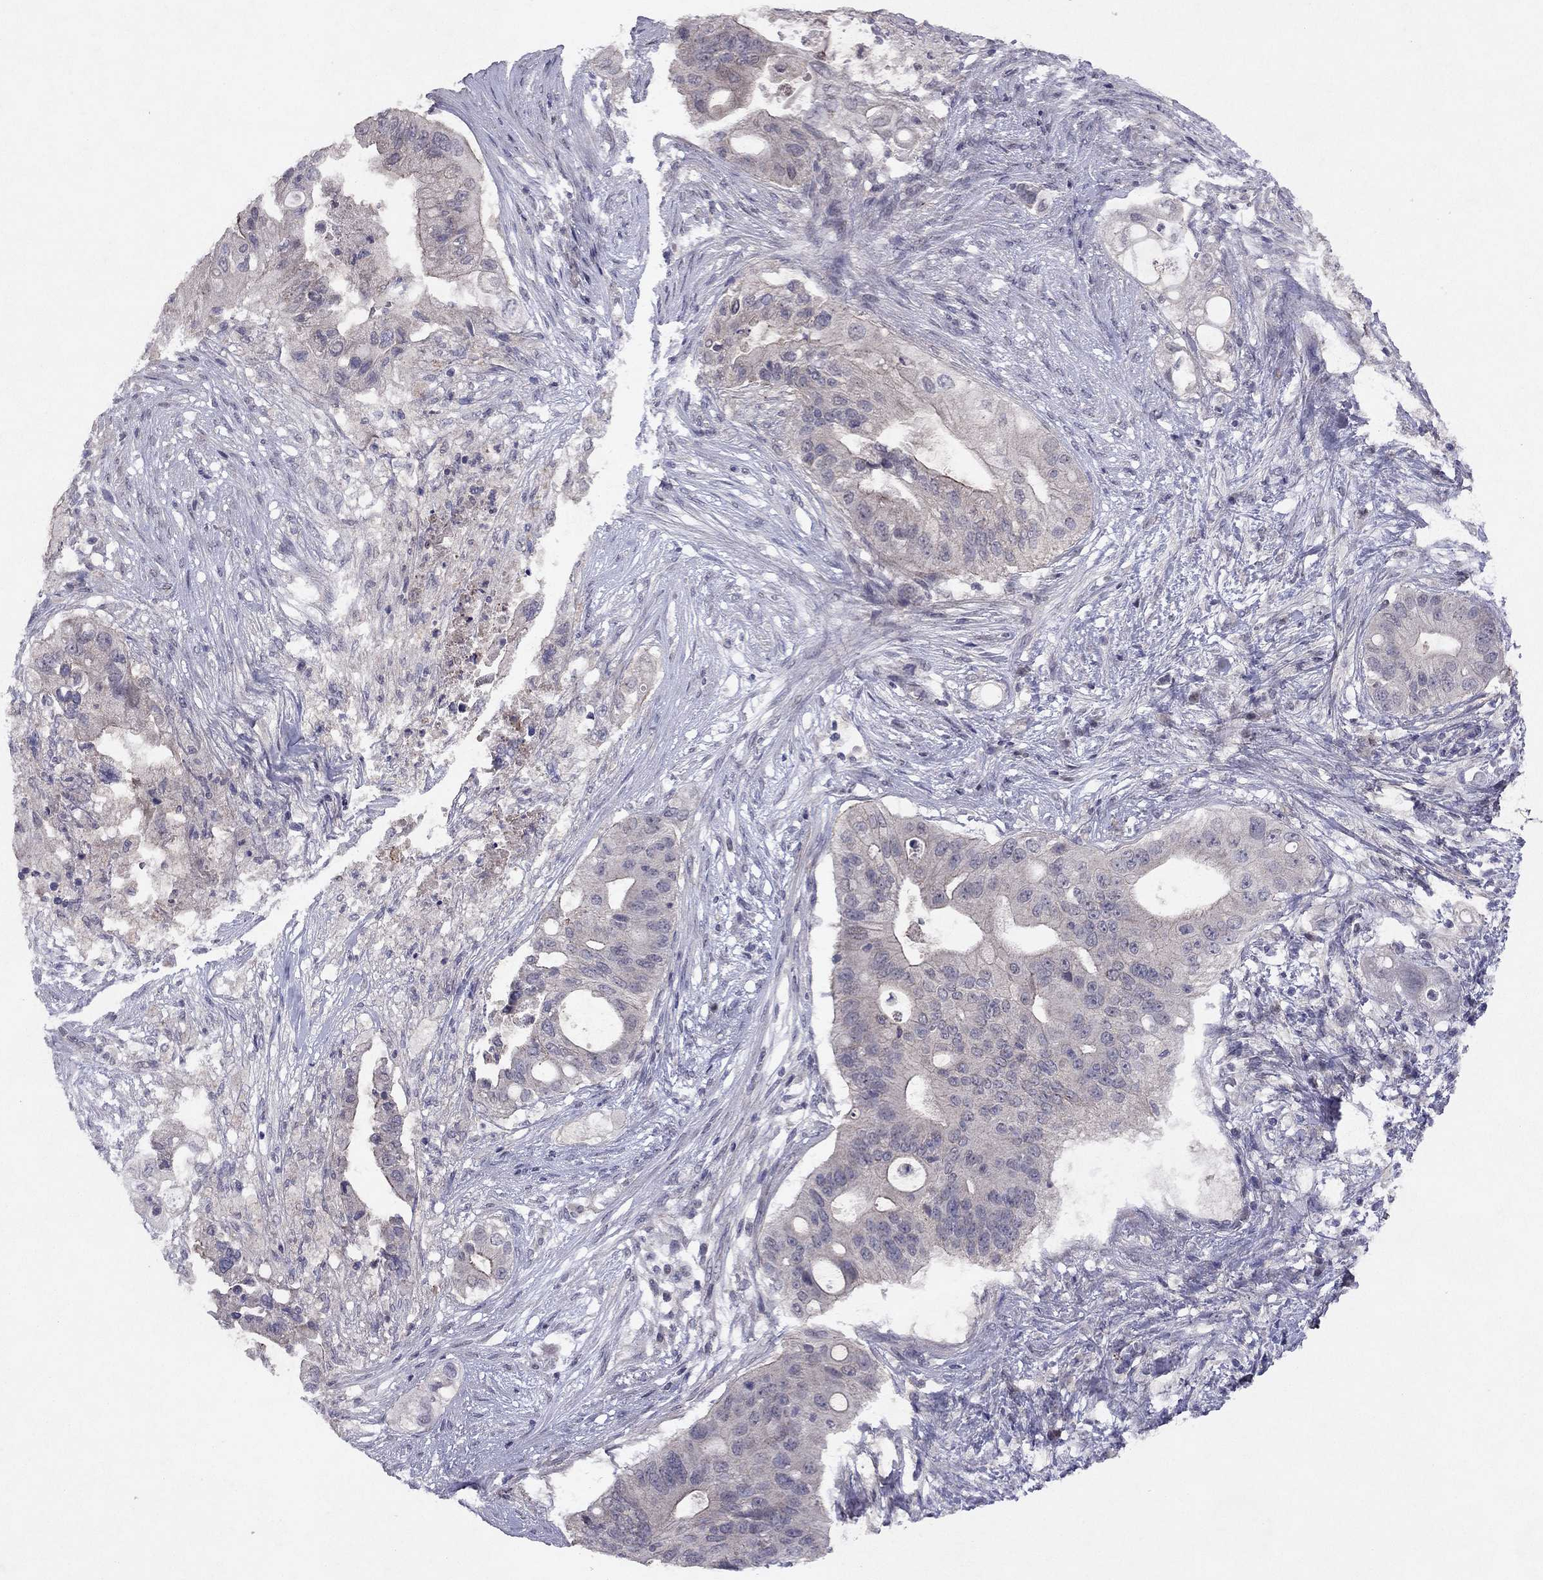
{"staining": {"intensity": "negative", "quantity": "none", "location": "none"}, "tissue": "pancreatic cancer", "cell_type": "Tumor cells", "image_type": "cancer", "snomed": [{"axis": "morphology", "description": "Adenocarcinoma, NOS"}, {"axis": "topography", "description": "Pancreas"}], "caption": "High magnification brightfield microscopy of pancreatic cancer stained with DAB (3,3'-diaminobenzidine) (brown) and counterstained with hematoxylin (blue): tumor cells show no significant positivity.", "gene": "ESR2", "patient": {"sex": "female", "age": 72}}